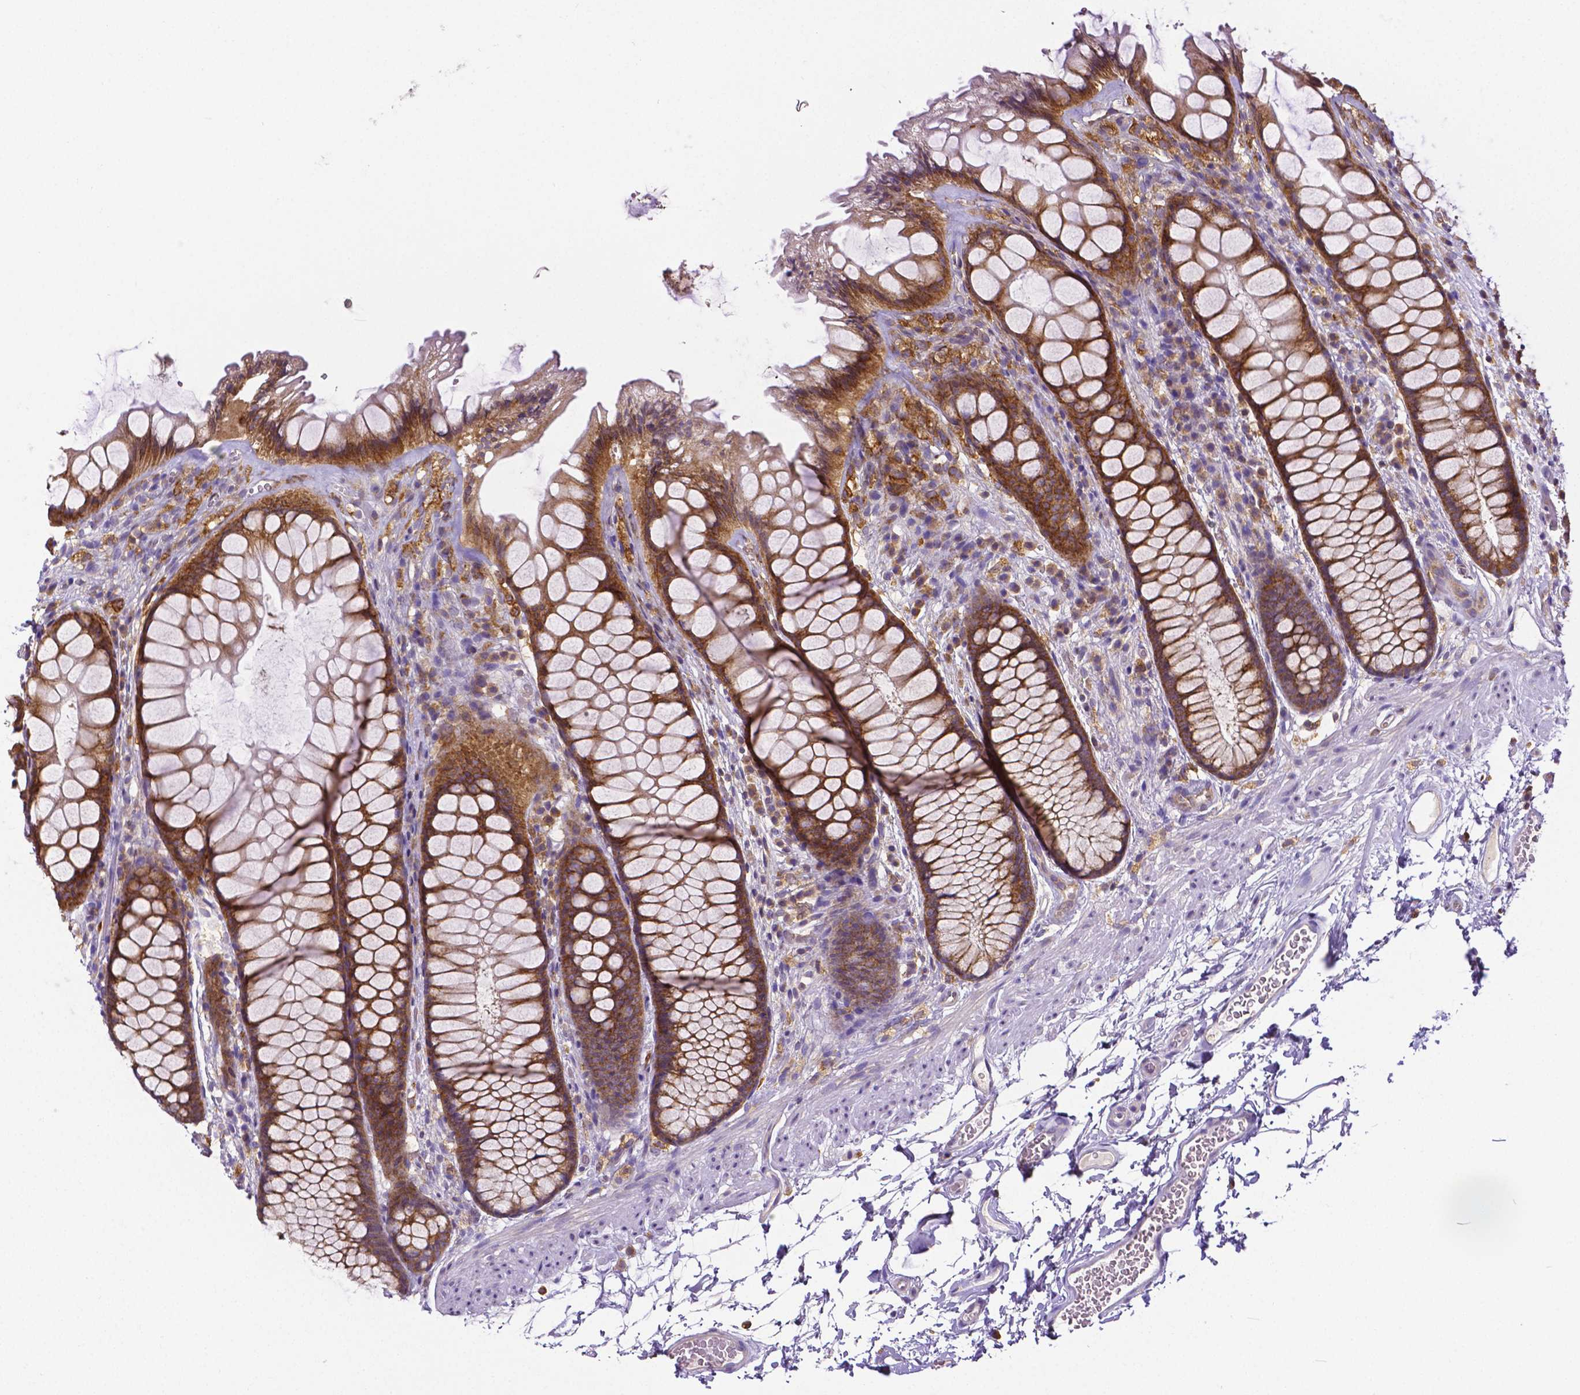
{"staining": {"intensity": "moderate", "quantity": ">75%", "location": "cytoplasmic/membranous"}, "tissue": "rectum", "cell_type": "Glandular cells", "image_type": "normal", "snomed": [{"axis": "morphology", "description": "Normal tissue, NOS"}, {"axis": "topography", "description": "Rectum"}], "caption": "IHC of unremarkable human rectum exhibits medium levels of moderate cytoplasmic/membranous positivity in approximately >75% of glandular cells. (Brightfield microscopy of DAB IHC at high magnification).", "gene": "DICER1", "patient": {"sex": "female", "age": 62}}